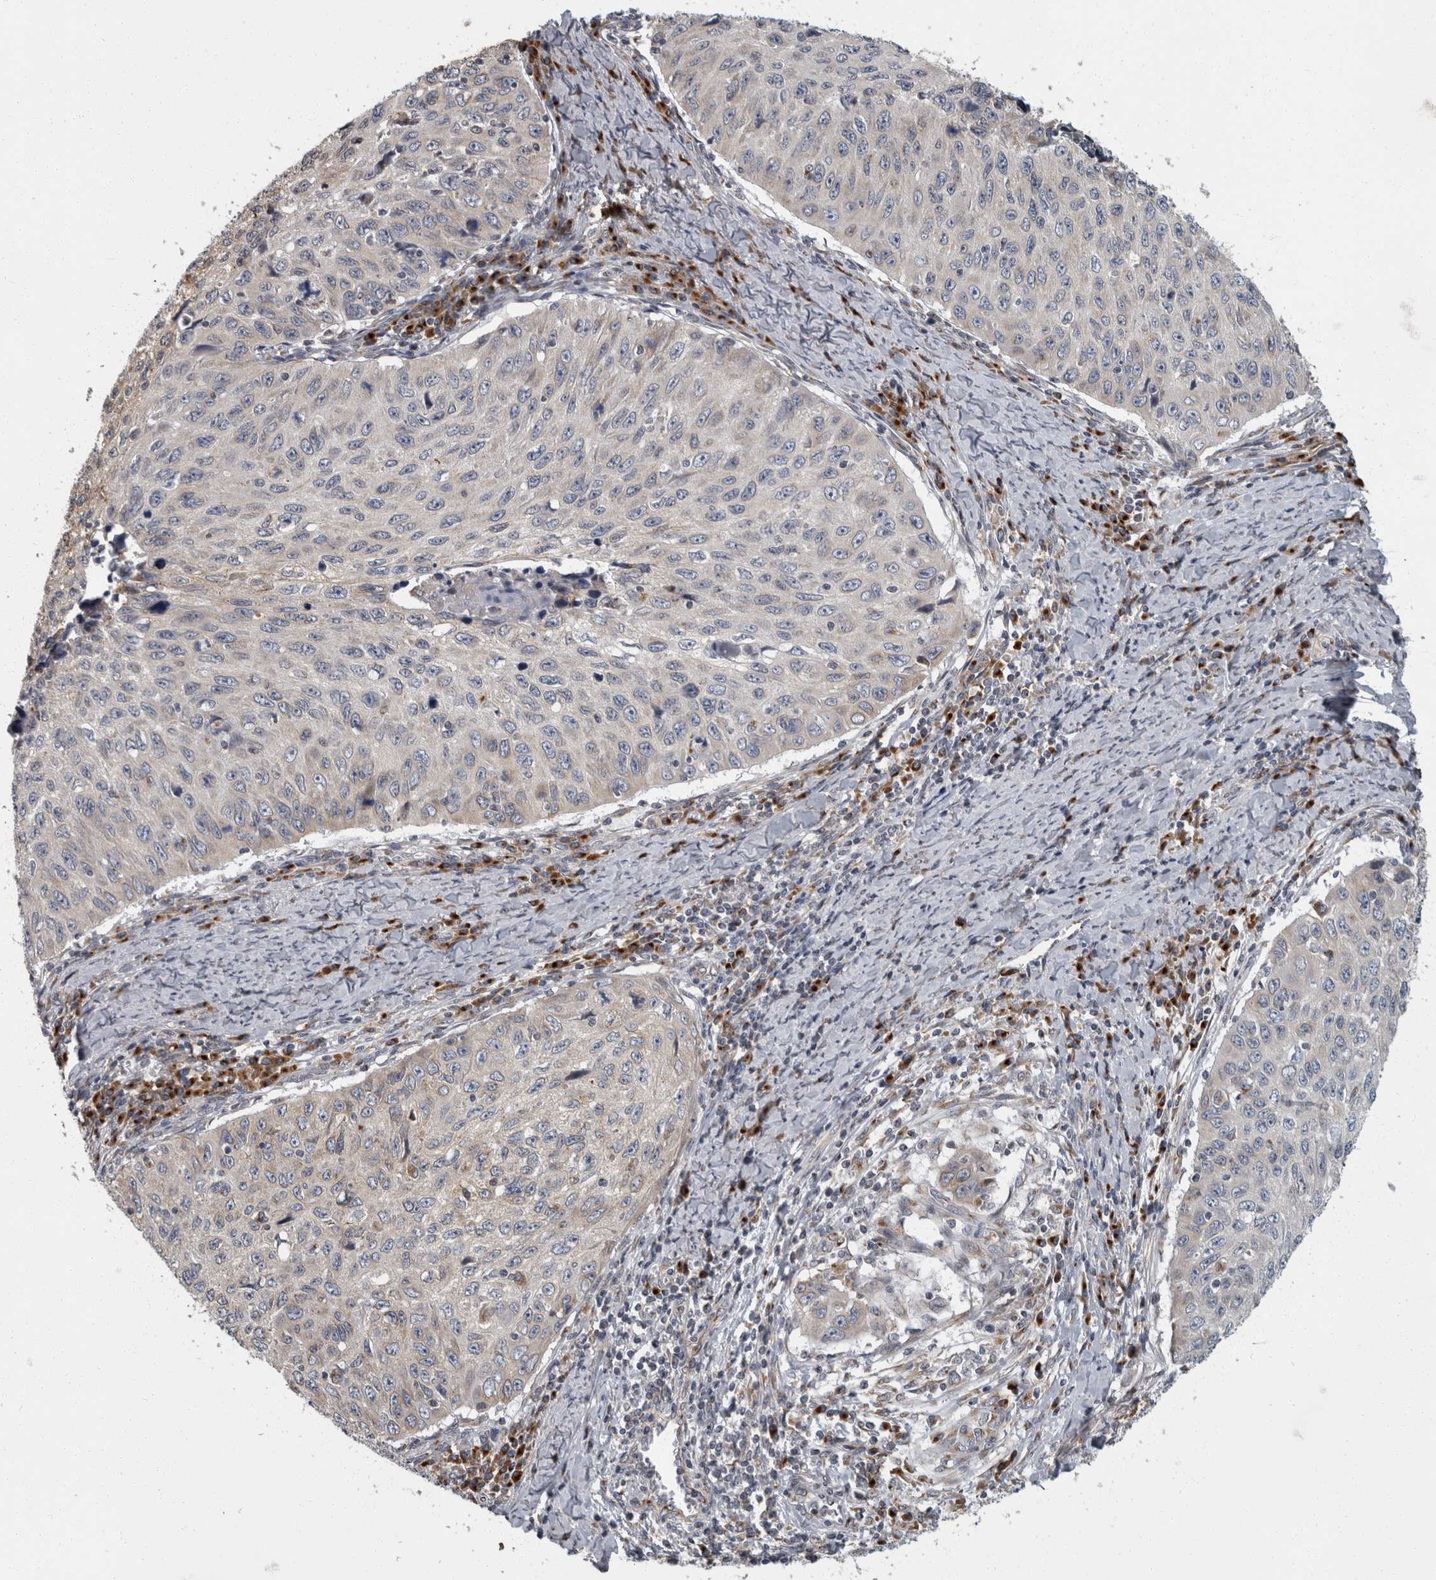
{"staining": {"intensity": "negative", "quantity": "none", "location": "none"}, "tissue": "cervical cancer", "cell_type": "Tumor cells", "image_type": "cancer", "snomed": [{"axis": "morphology", "description": "Squamous cell carcinoma, NOS"}, {"axis": "topography", "description": "Cervix"}], "caption": "Tumor cells are negative for brown protein staining in cervical cancer (squamous cell carcinoma).", "gene": "LMAN2L", "patient": {"sex": "female", "age": 53}}